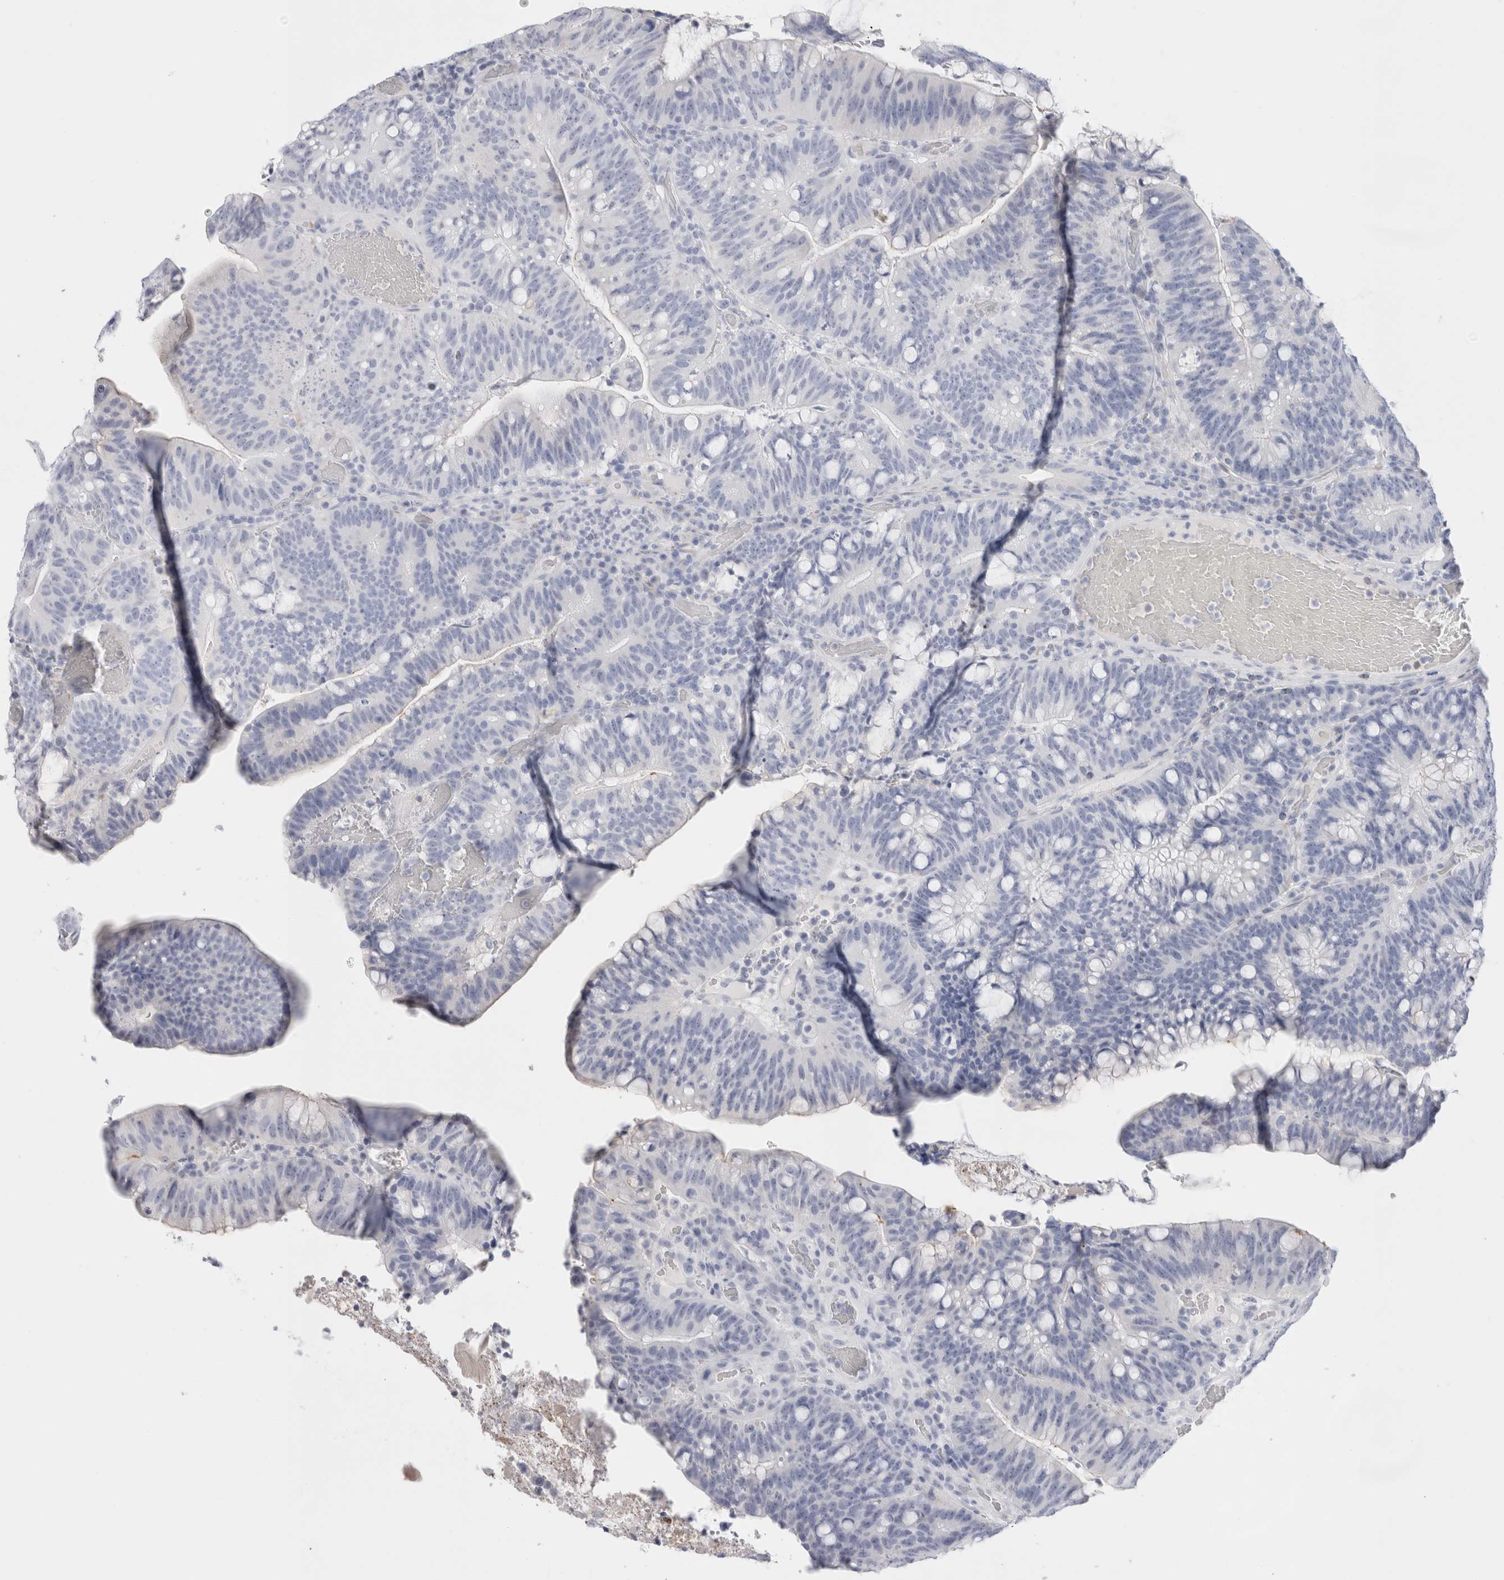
{"staining": {"intensity": "negative", "quantity": "none", "location": "none"}, "tissue": "colorectal cancer", "cell_type": "Tumor cells", "image_type": "cancer", "snomed": [{"axis": "morphology", "description": "Adenocarcinoma, NOS"}, {"axis": "topography", "description": "Colon"}], "caption": "The photomicrograph displays no staining of tumor cells in colorectal cancer (adenocarcinoma). (DAB (3,3'-diaminobenzidine) immunohistochemistry (IHC), high magnification).", "gene": "MUC15", "patient": {"sex": "female", "age": 66}}